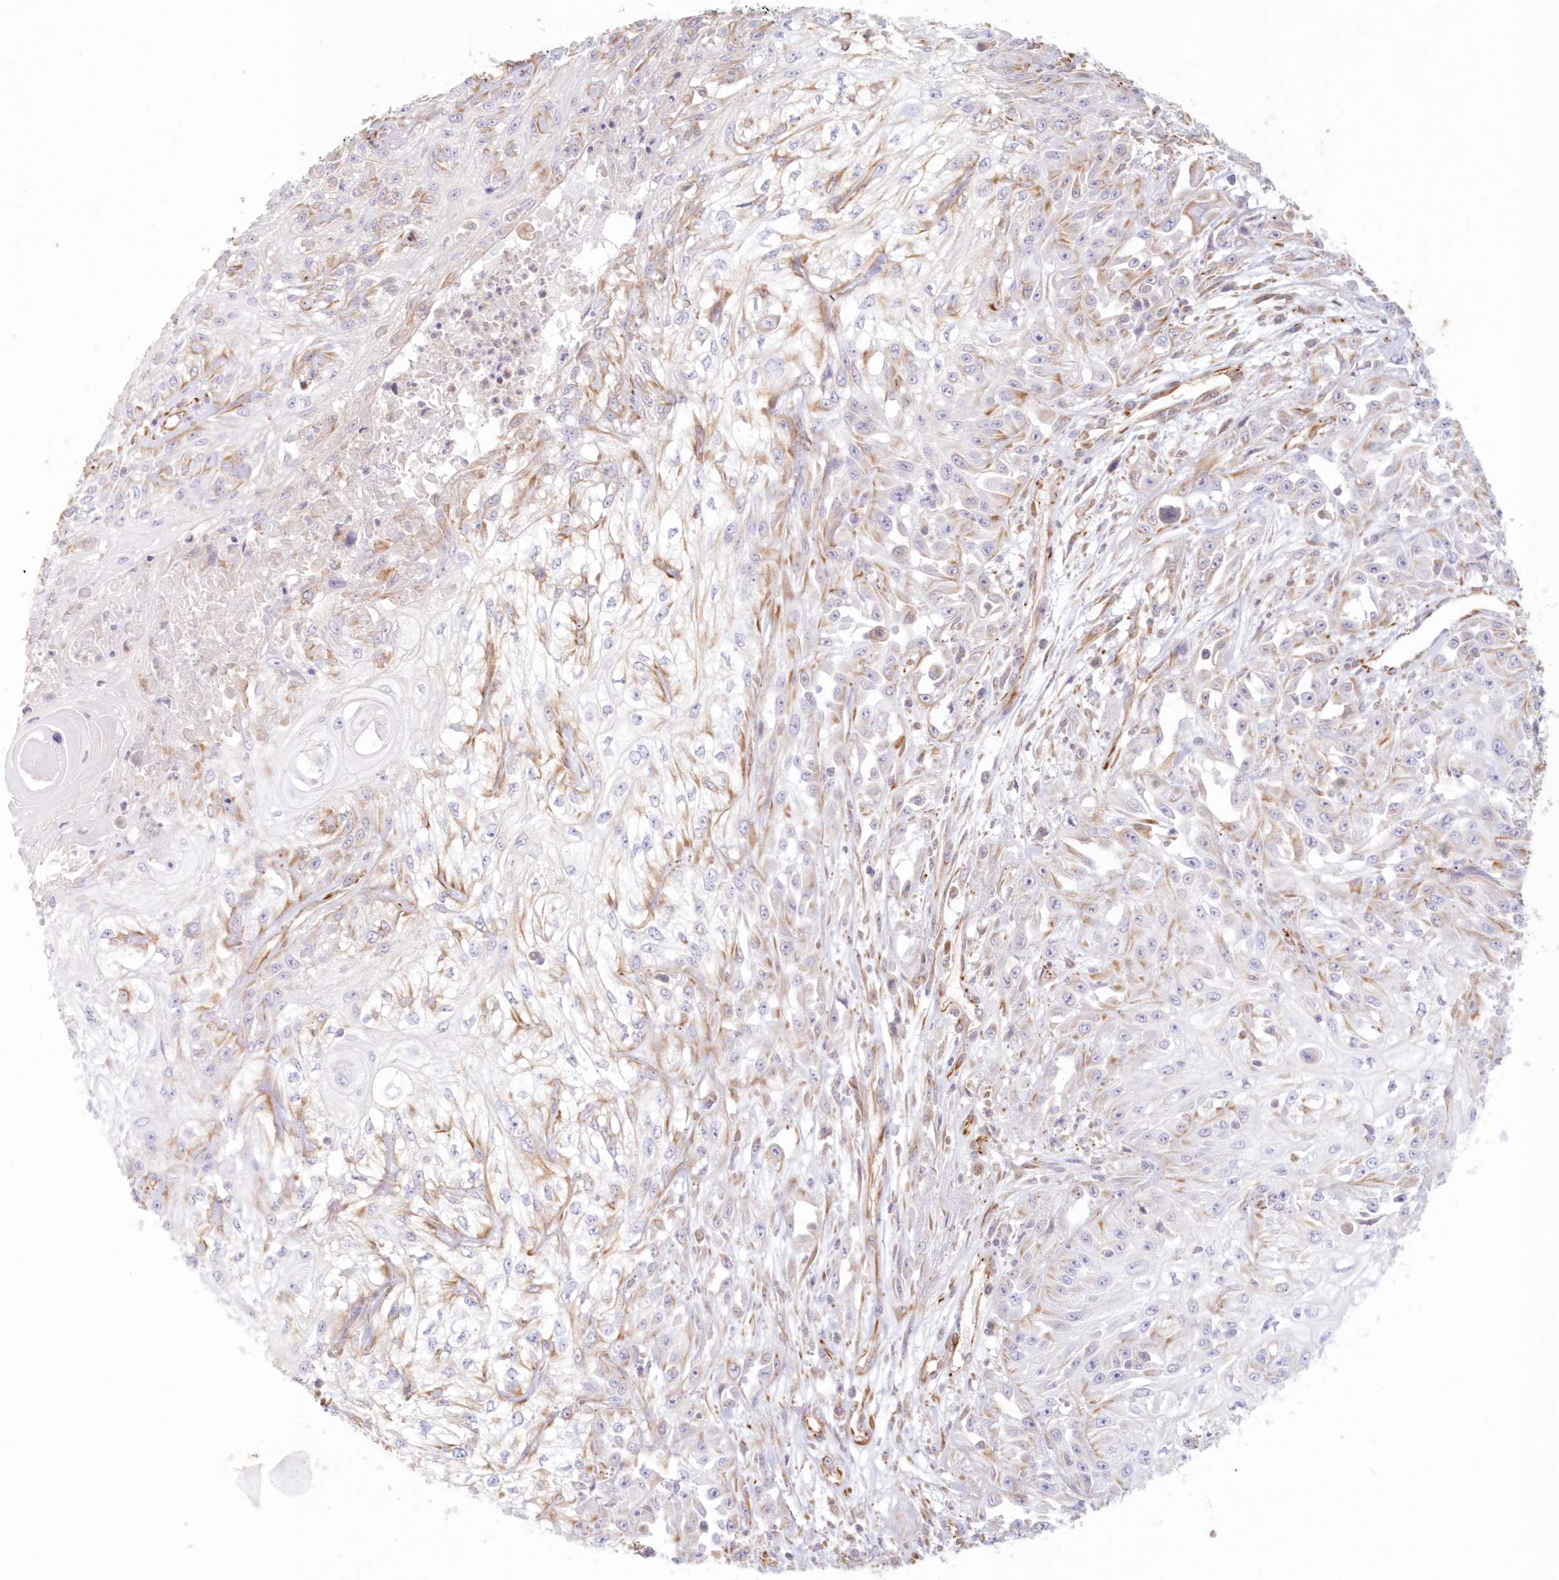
{"staining": {"intensity": "weak", "quantity": "<25%", "location": "cytoplasmic/membranous"}, "tissue": "skin cancer", "cell_type": "Tumor cells", "image_type": "cancer", "snomed": [{"axis": "morphology", "description": "Squamous cell carcinoma, NOS"}, {"axis": "morphology", "description": "Squamous cell carcinoma, metastatic, NOS"}, {"axis": "topography", "description": "Skin"}, {"axis": "topography", "description": "Lymph node"}], "caption": "High magnification brightfield microscopy of skin cancer stained with DAB (3,3'-diaminobenzidine) (brown) and counterstained with hematoxylin (blue): tumor cells show no significant staining.", "gene": "DMRTB1", "patient": {"sex": "male", "age": 75}}